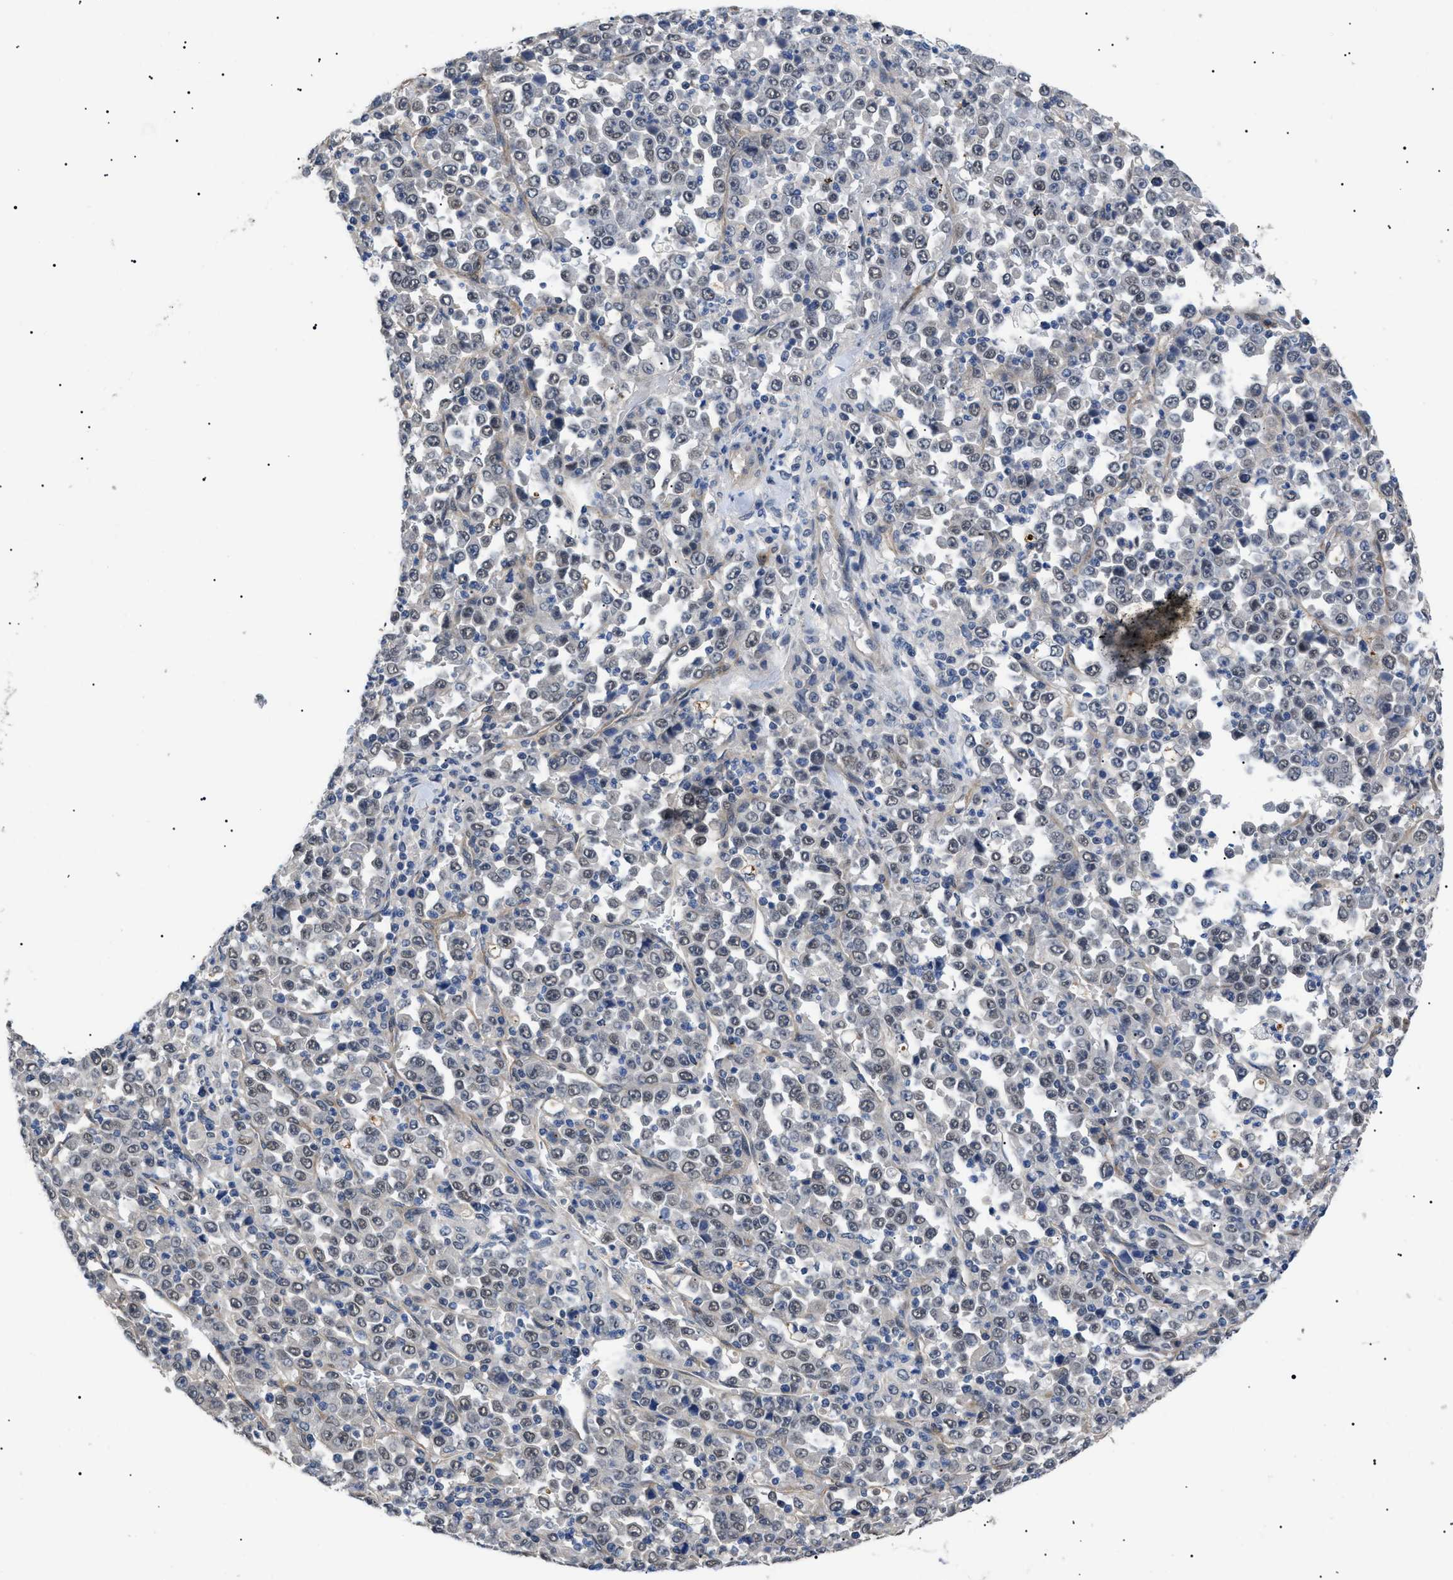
{"staining": {"intensity": "weak", "quantity": "25%-75%", "location": "nuclear"}, "tissue": "stomach cancer", "cell_type": "Tumor cells", "image_type": "cancer", "snomed": [{"axis": "morphology", "description": "Normal tissue, NOS"}, {"axis": "morphology", "description": "Adenocarcinoma, NOS"}, {"axis": "topography", "description": "Stomach, upper"}, {"axis": "topography", "description": "Stomach"}], "caption": "Brown immunohistochemical staining in adenocarcinoma (stomach) shows weak nuclear expression in about 25%-75% of tumor cells.", "gene": "CRCP", "patient": {"sex": "male", "age": 59}}